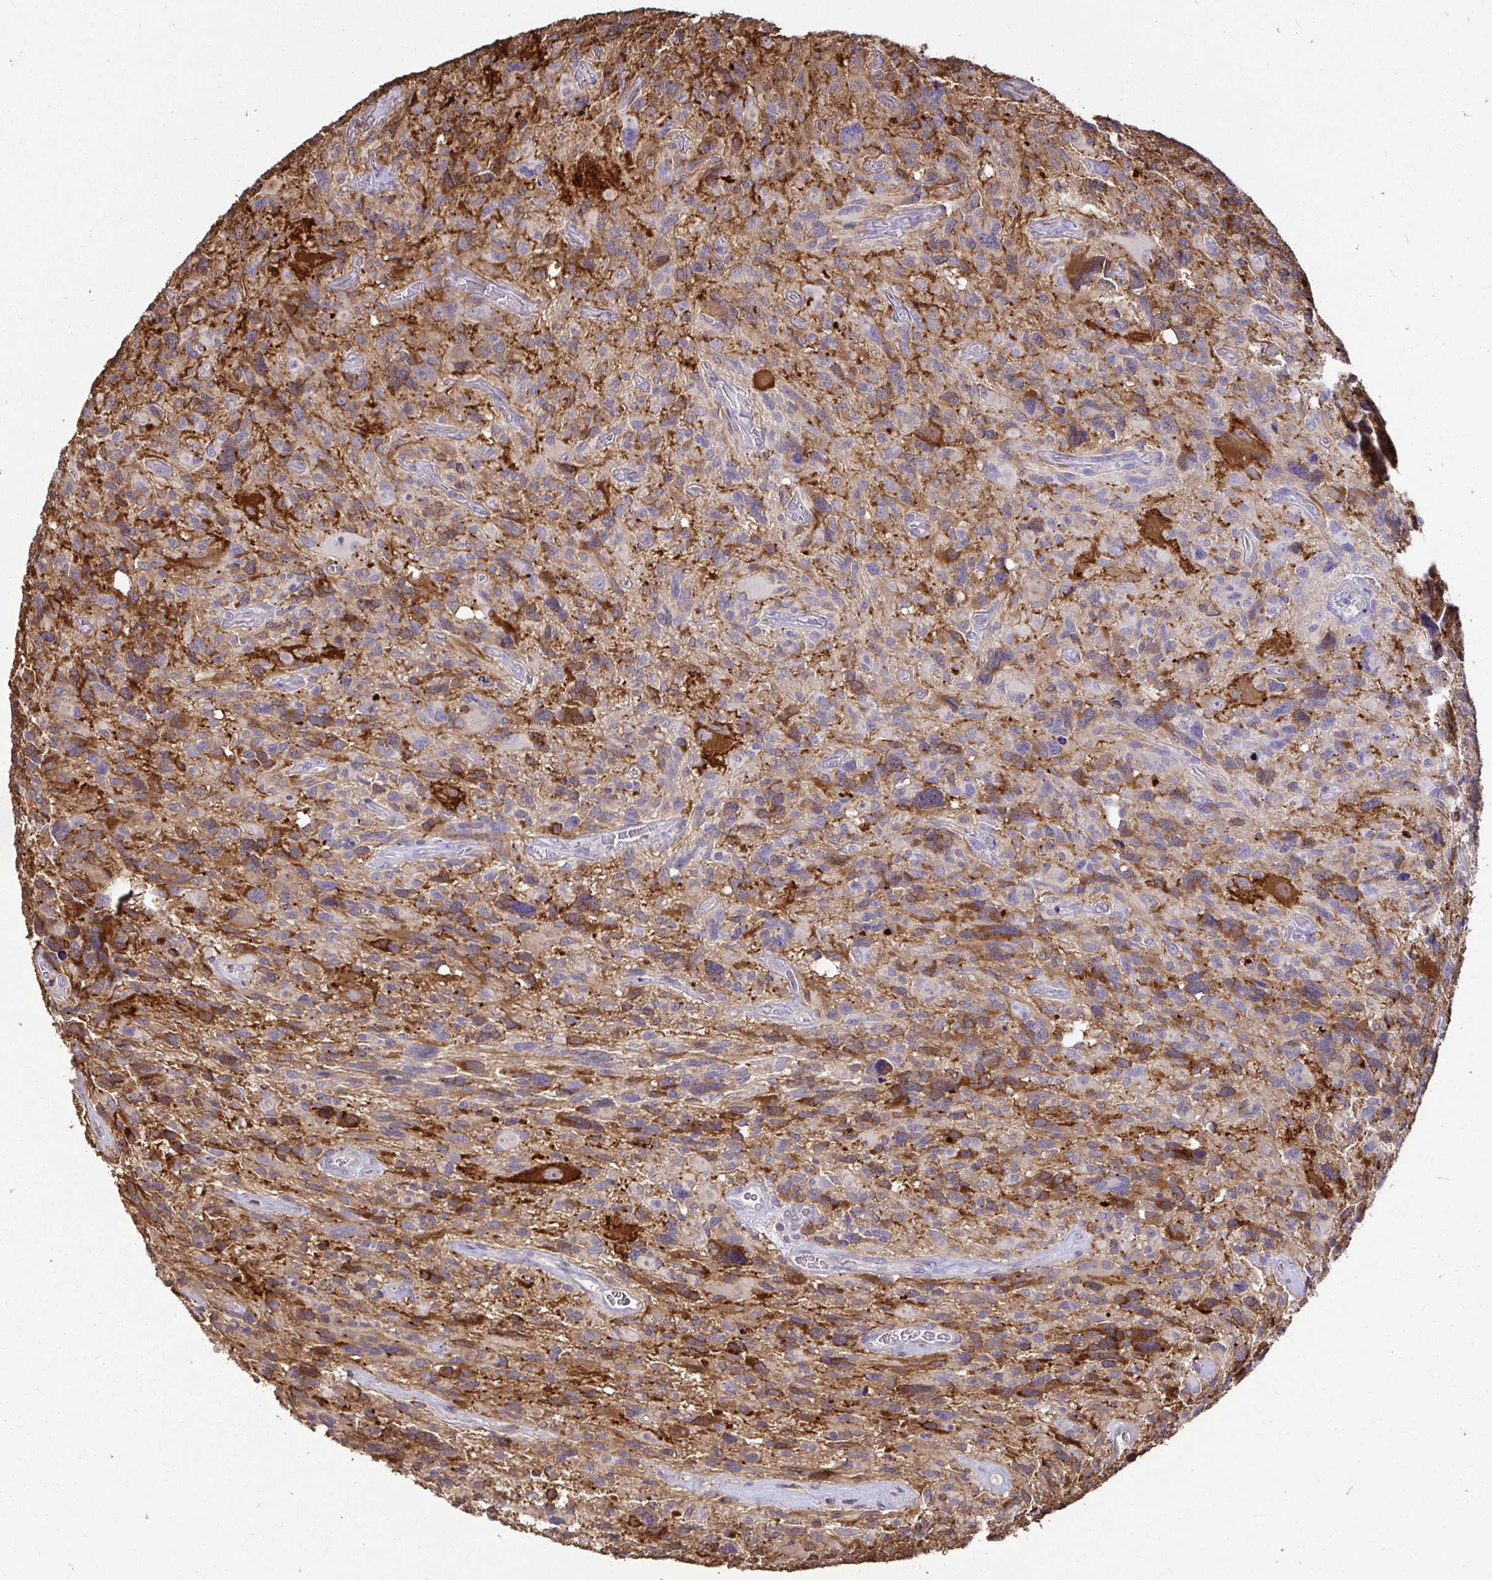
{"staining": {"intensity": "moderate", "quantity": "25%-75%", "location": "cytoplasmic/membranous"}, "tissue": "glioma", "cell_type": "Tumor cells", "image_type": "cancer", "snomed": [{"axis": "morphology", "description": "Glioma, malignant, High grade"}, {"axis": "topography", "description": "Brain"}], "caption": "This photomicrograph displays immunohistochemistry (IHC) staining of malignant glioma (high-grade), with medium moderate cytoplasmic/membranous expression in about 25%-75% of tumor cells.", "gene": "MAPK8IP3", "patient": {"sex": "male", "age": 49}}